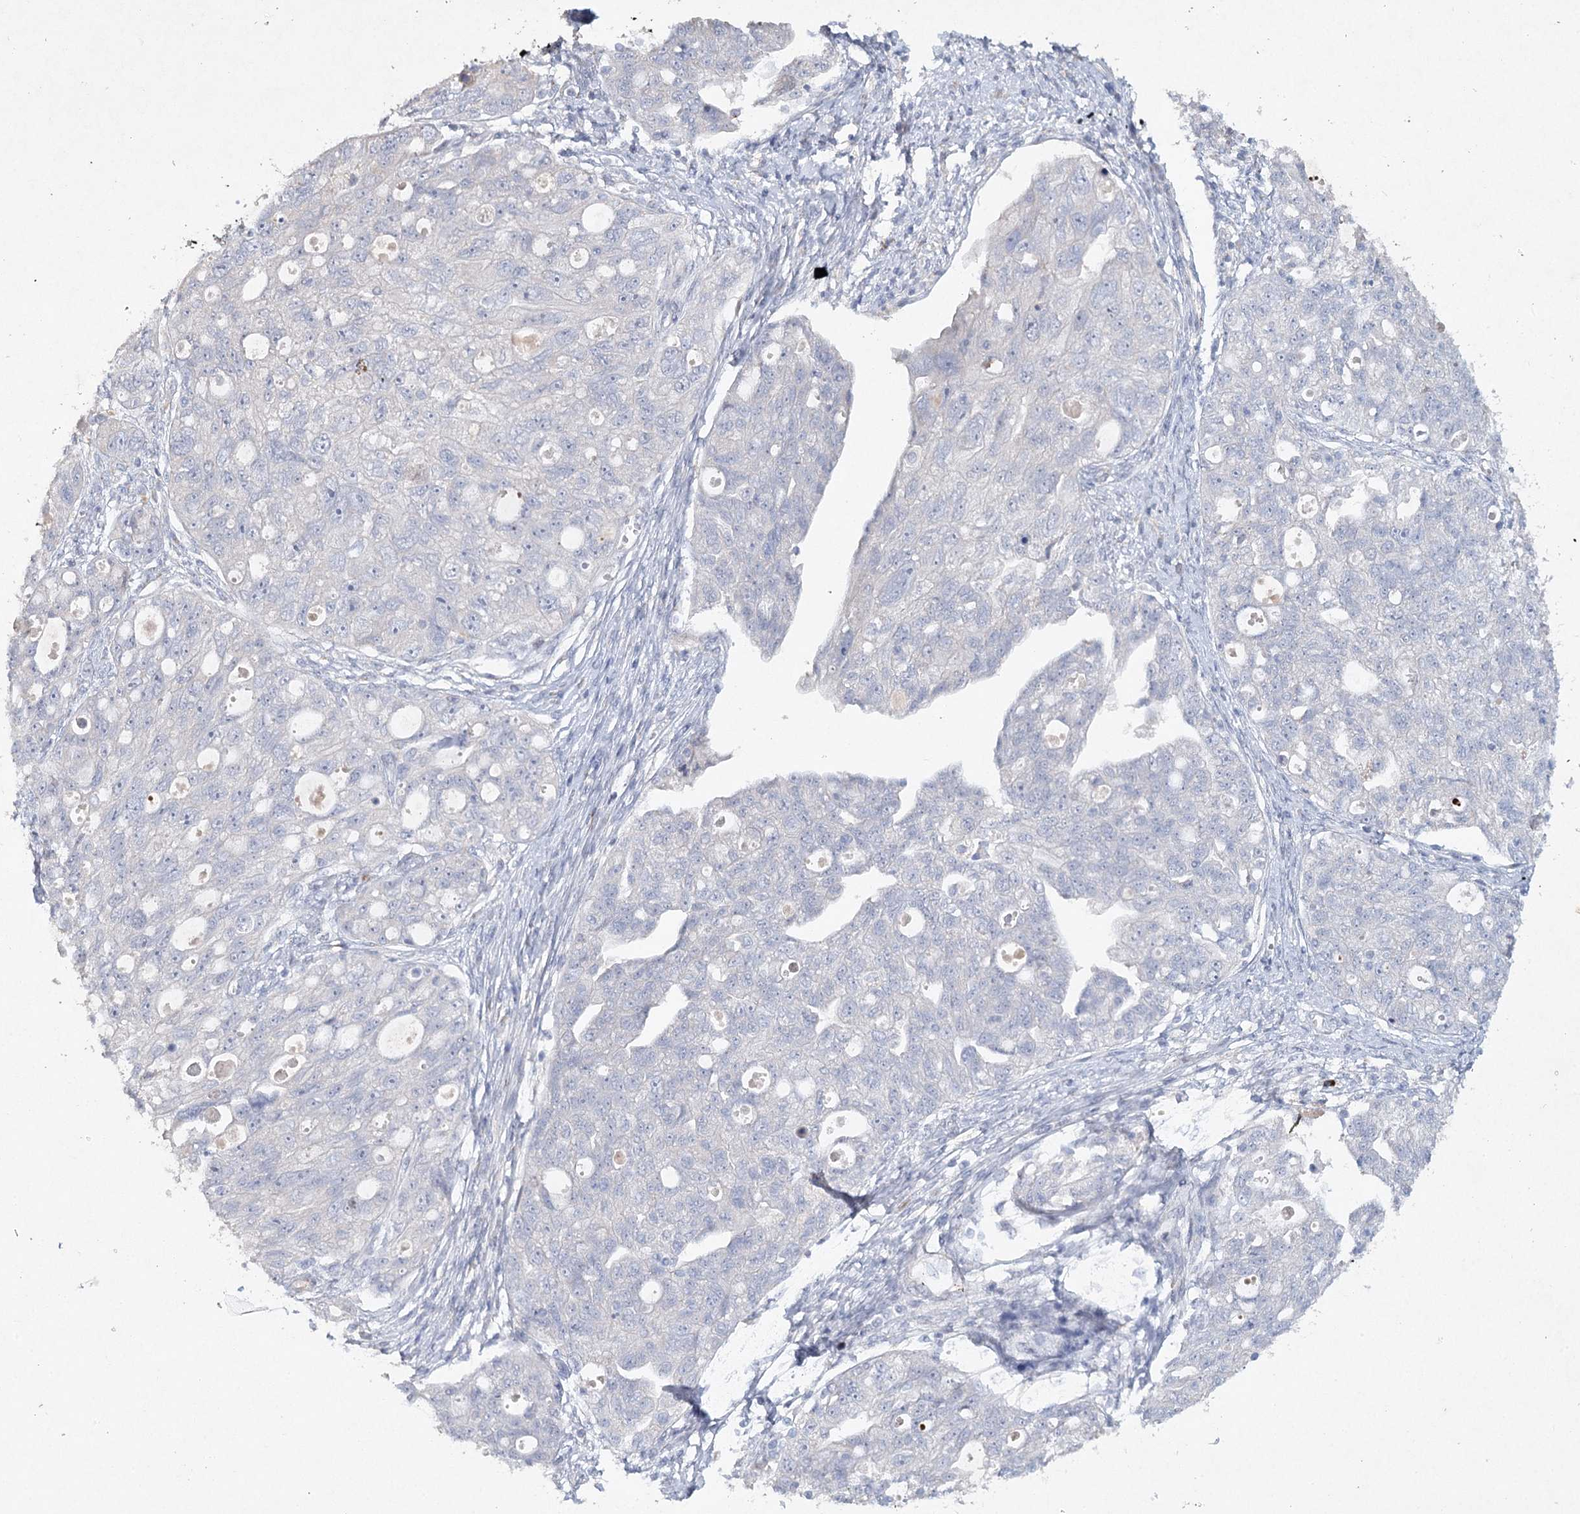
{"staining": {"intensity": "negative", "quantity": "none", "location": "none"}, "tissue": "ovarian cancer", "cell_type": "Tumor cells", "image_type": "cancer", "snomed": [{"axis": "morphology", "description": "Carcinoma, NOS"}, {"axis": "morphology", "description": "Cystadenocarcinoma, serous, NOS"}, {"axis": "topography", "description": "Ovary"}], "caption": "This micrograph is of ovarian cancer stained with immunohistochemistry (IHC) to label a protein in brown with the nuclei are counter-stained blue. There is no positivity in tumor cells. (Immunohistochemistry, brightfield microscopy, high magnification).", "gene": "RFX6", "patient": {"sex": "female", "age": 69}}